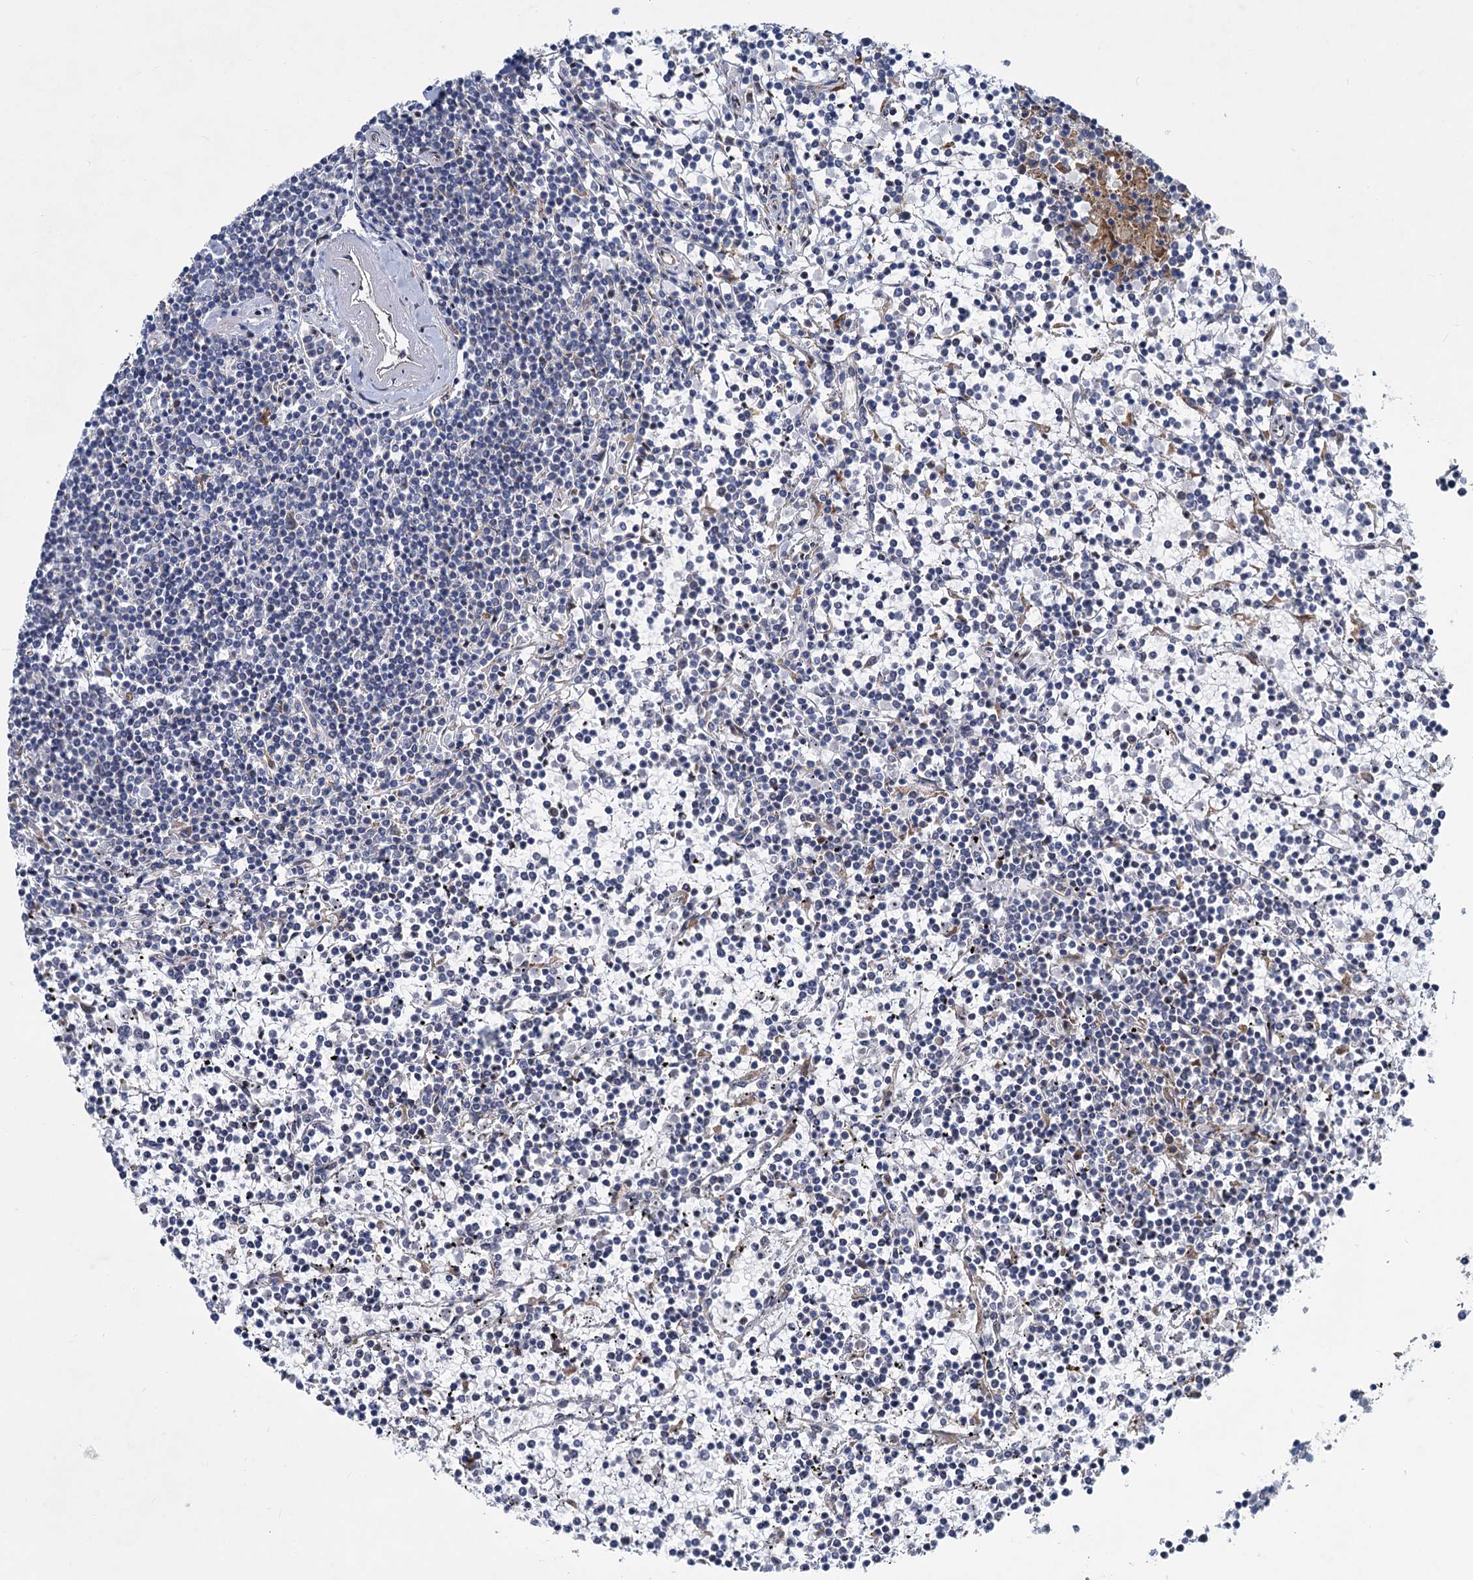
{"staining": {"intensity": "negative", "quantity": "none", "location": "none"}, "tissue": "lymphoma", "cell_type": "Tumor cells", "image_type": "cancer", "snomed": [{"axis": "morphology", "description": "Malignant lymphoma, non-Hodgkin's type, Low grade"}, {"axis": "topography", "description": "Spleen"}], "caption": "High power microscopy image of an immunohistochemistry (IHC) micrograph of malignant lymphoma, non-Hodgkin's type (low-grade), revealing no significant expression in tumor cells.", "gene": "PRSS35", "patient": {"sex": "female", "age": 19}}